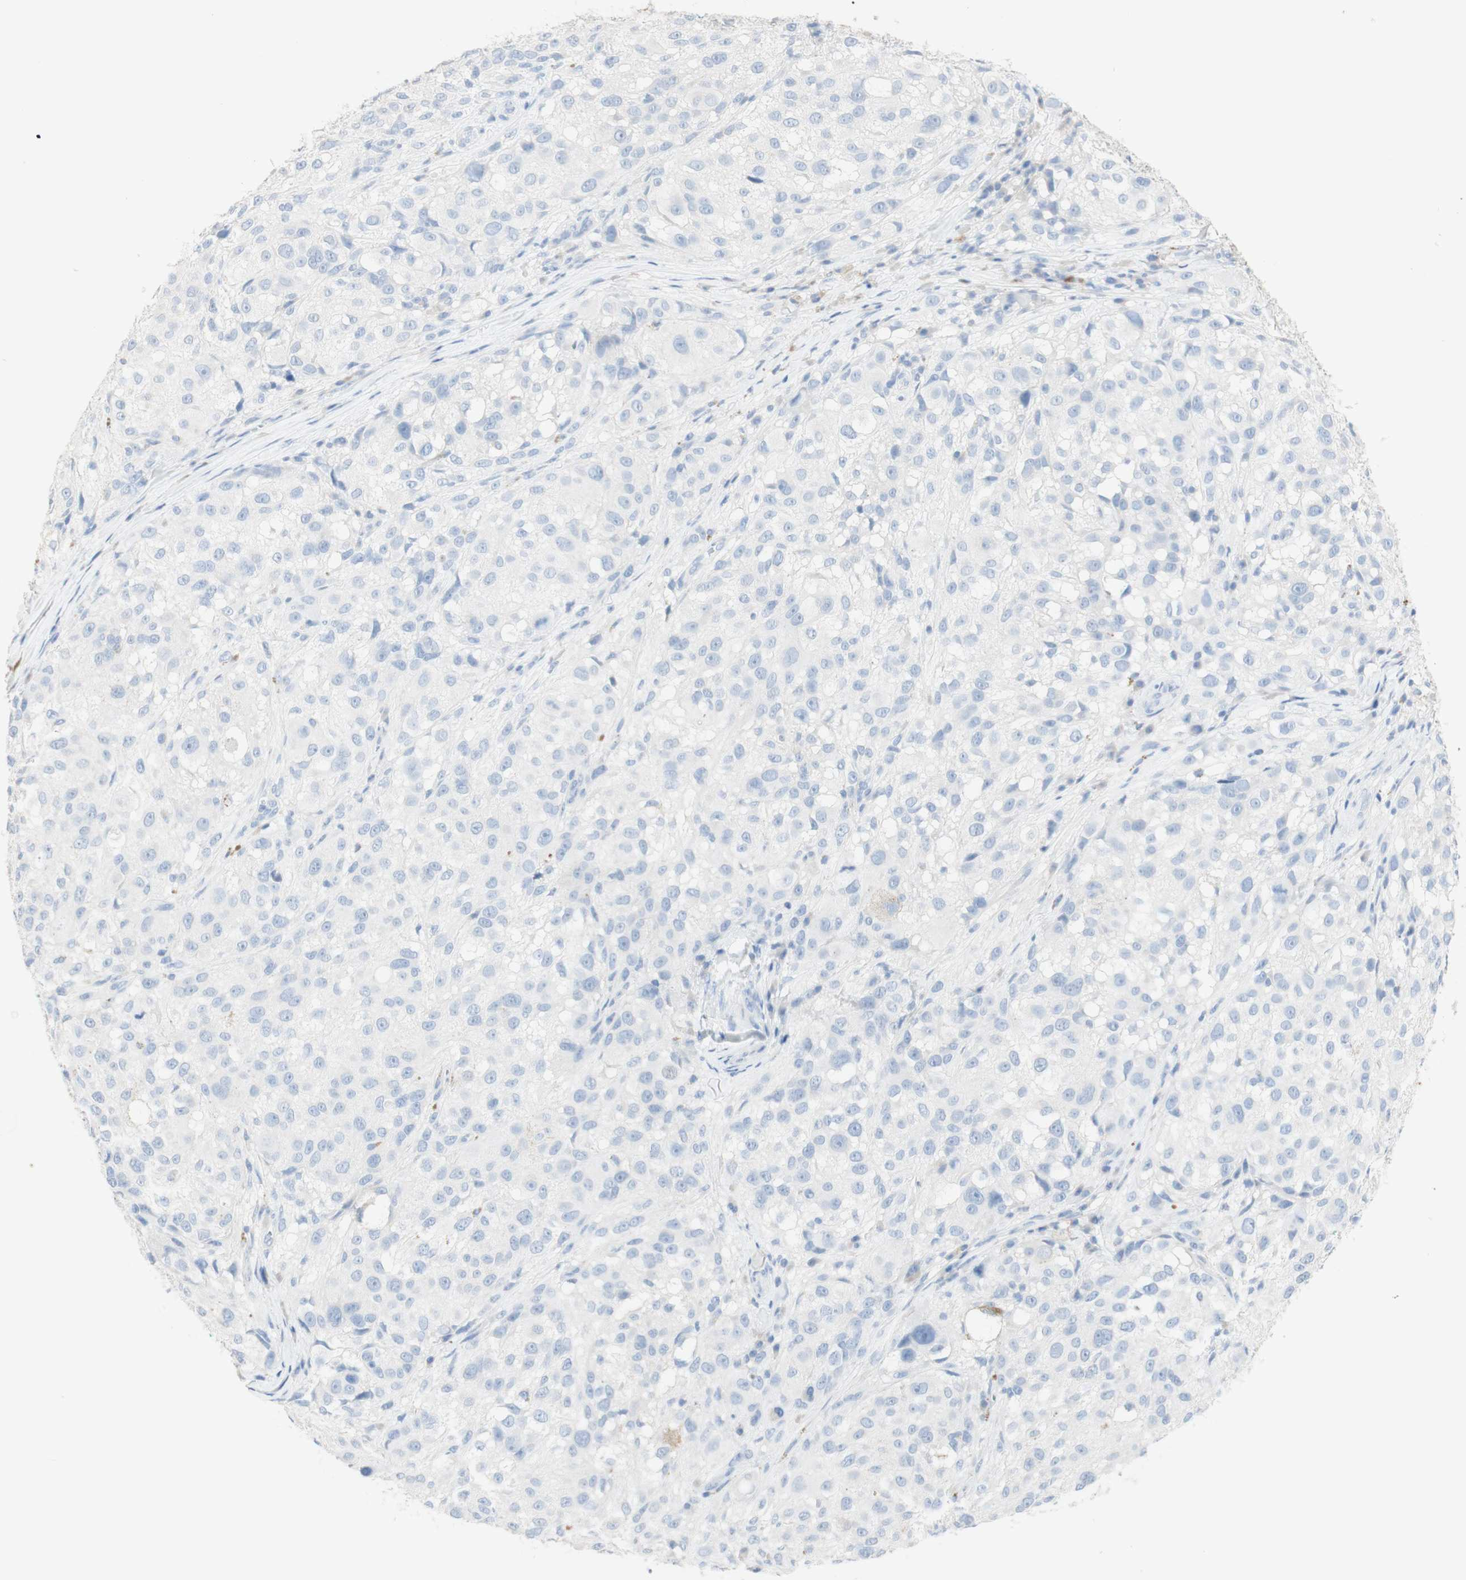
{"staining": {"intensity": "negative", "quantity": "none", "location": "none"}, "tissue": "melanoma", "cell_type": "Tumor cells", "image_type": "cancer", "snomed": [{"axis": "morphology", "description": "Necrosis, NOS"}, {"axis": "morphology", "description": "Malignant melanoma, NOS"}, {"axis": "topography", "description": "Skin"}], "caption": "This is an IHC photomicrograph of human malignant melanoma. There is no positivity in tumor cells.", "gene": "MANEA", "patient": {"sex": "female", "age": 87}}